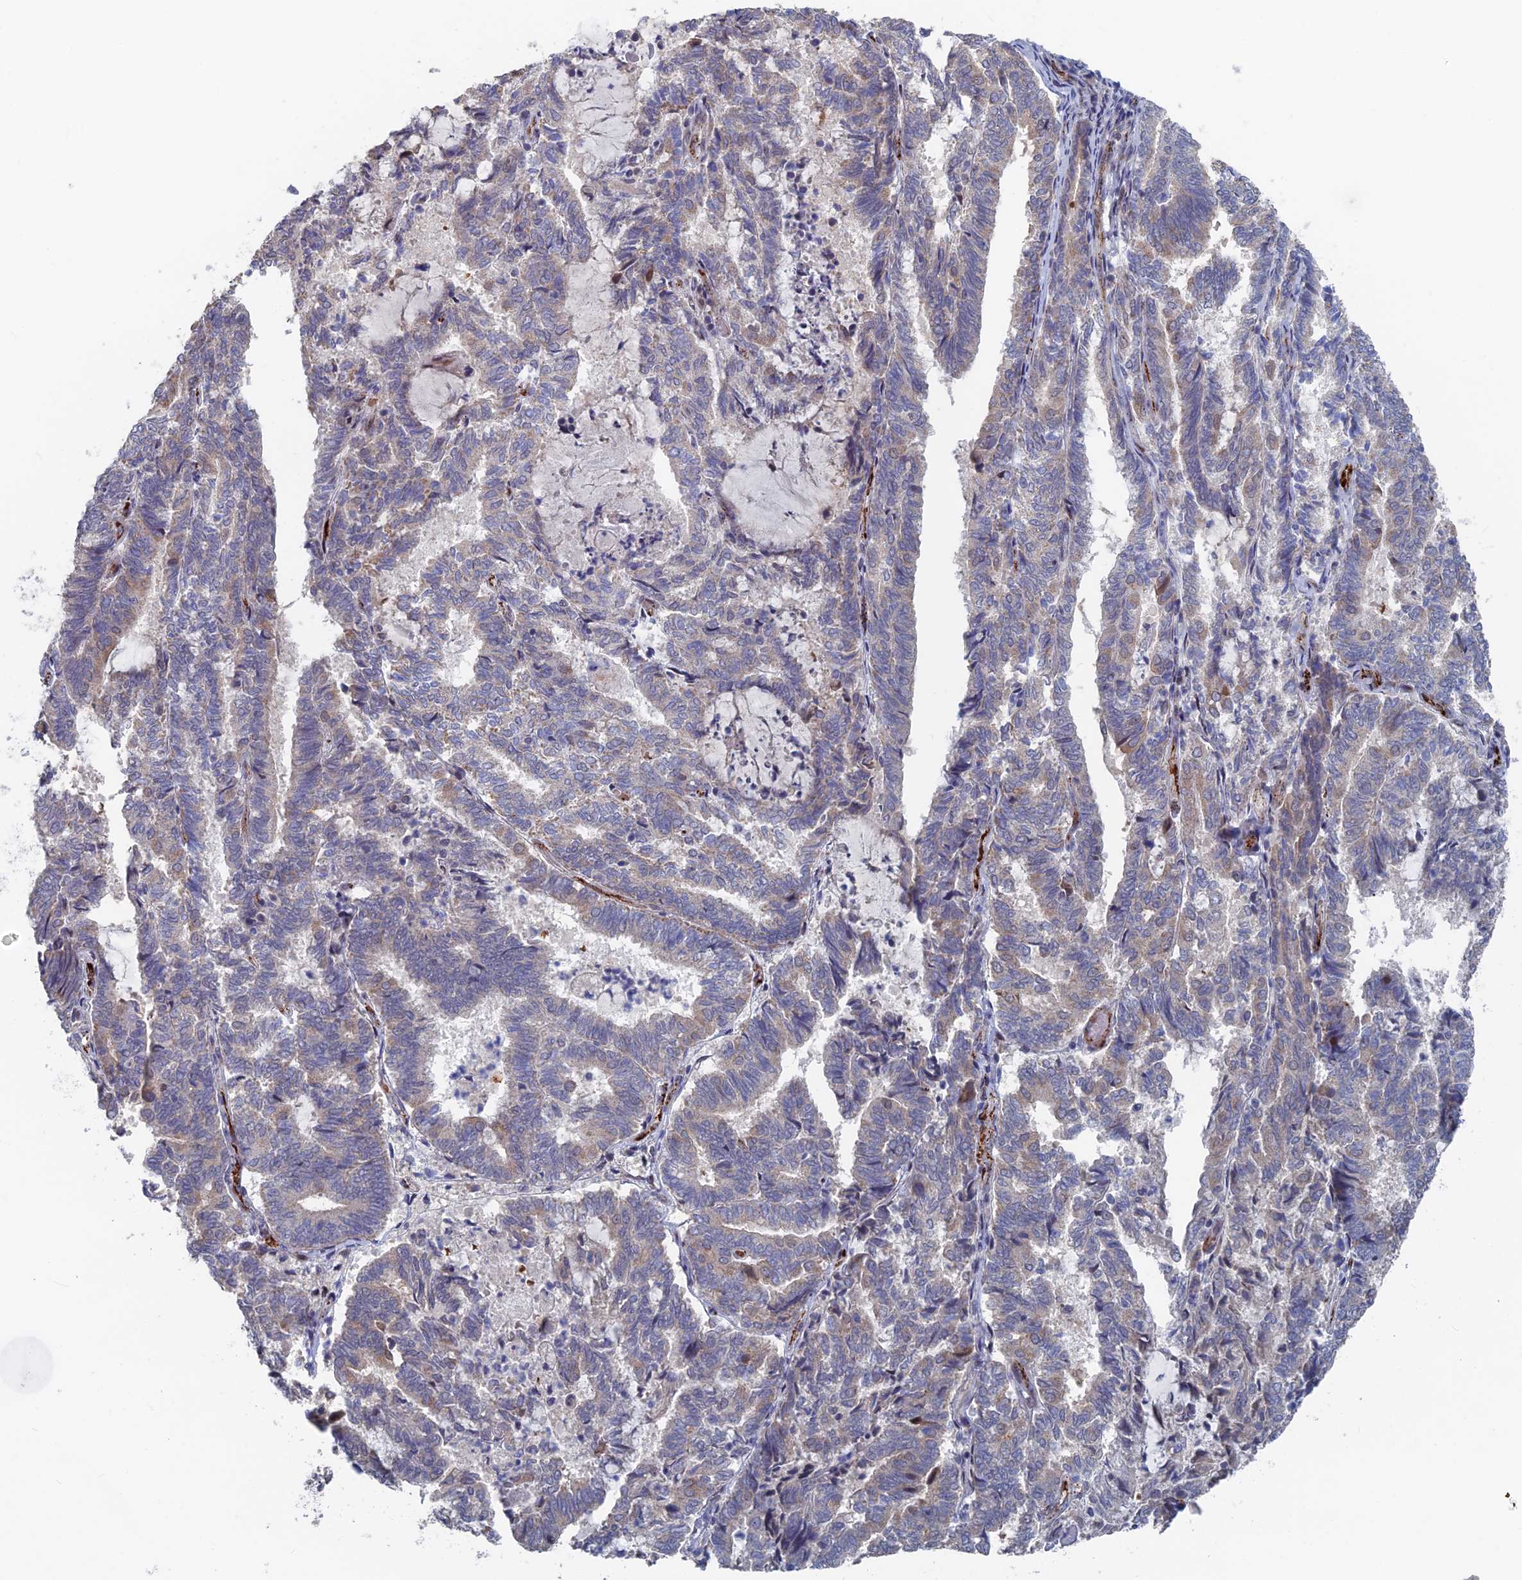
{"staining": {"intensity": "weak", "quantity": "<25%", "location": "cytoplasmic/membranous"}, "tissue": "endometrial cancer", "cell_type": "Tumor cells", "image_type": "cancer", "snomed": [{"axis": "morphology", "description": "Adenocarcinoma, NOS"}, {"axis": "topography", "description": "Endometrium"}], "caption": "Endometrial cancer was stained to show a protein in brown. There is no significant positivity in tumor cells.", "gene": "SH3D21", "patient": {"sex": "female", "age": 80}}